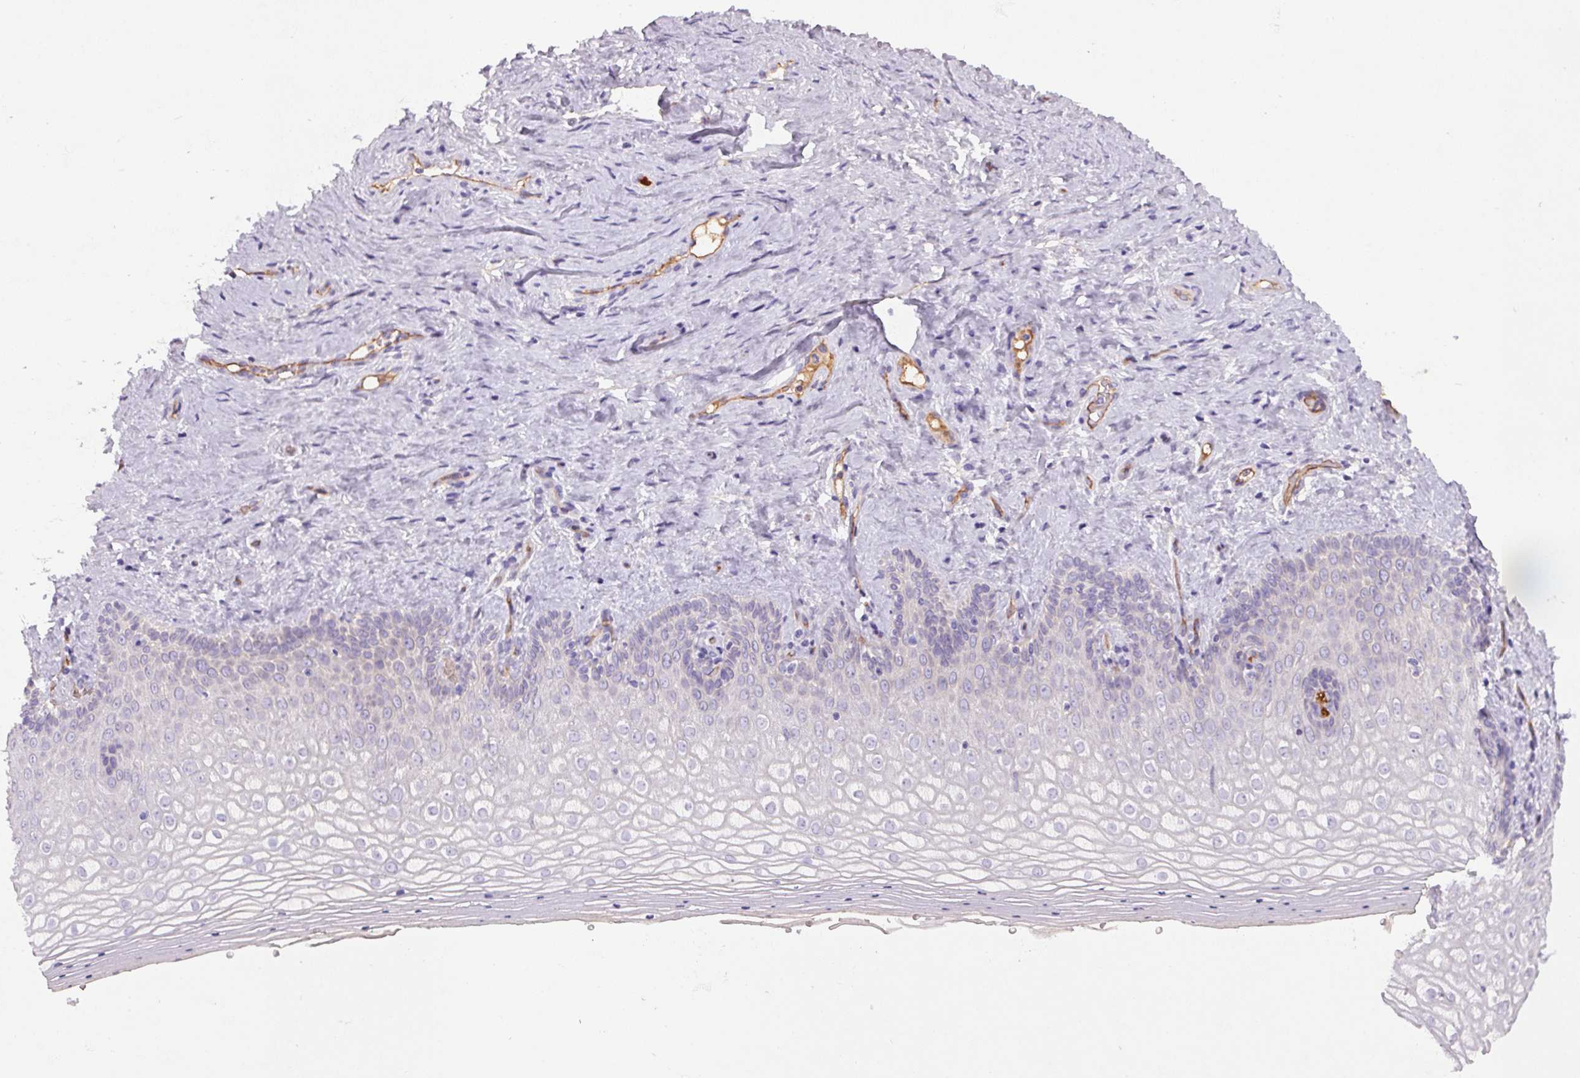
{"staining": {"intensity": "negative", "quantity": "none", "location": "none"}, "tissue": "vagina", "cell_type": "Squamous epithelial cells", "image_type": "normal", "snomed": [{"axis": "morphology", "description": "Normal tissue, NOS"}, {"axis": "topography", "description": "Vagina"}], "caption": "Immunohistochemistry photomicrograph of unremarkable vagina: vagina stained with DAB (3,3'-diaminobenzidine) demonstrates no significant protein positivity in squamous epithelial cells.", "gene": "APOC4", "patient": {"sex": "female", "age": 42}}